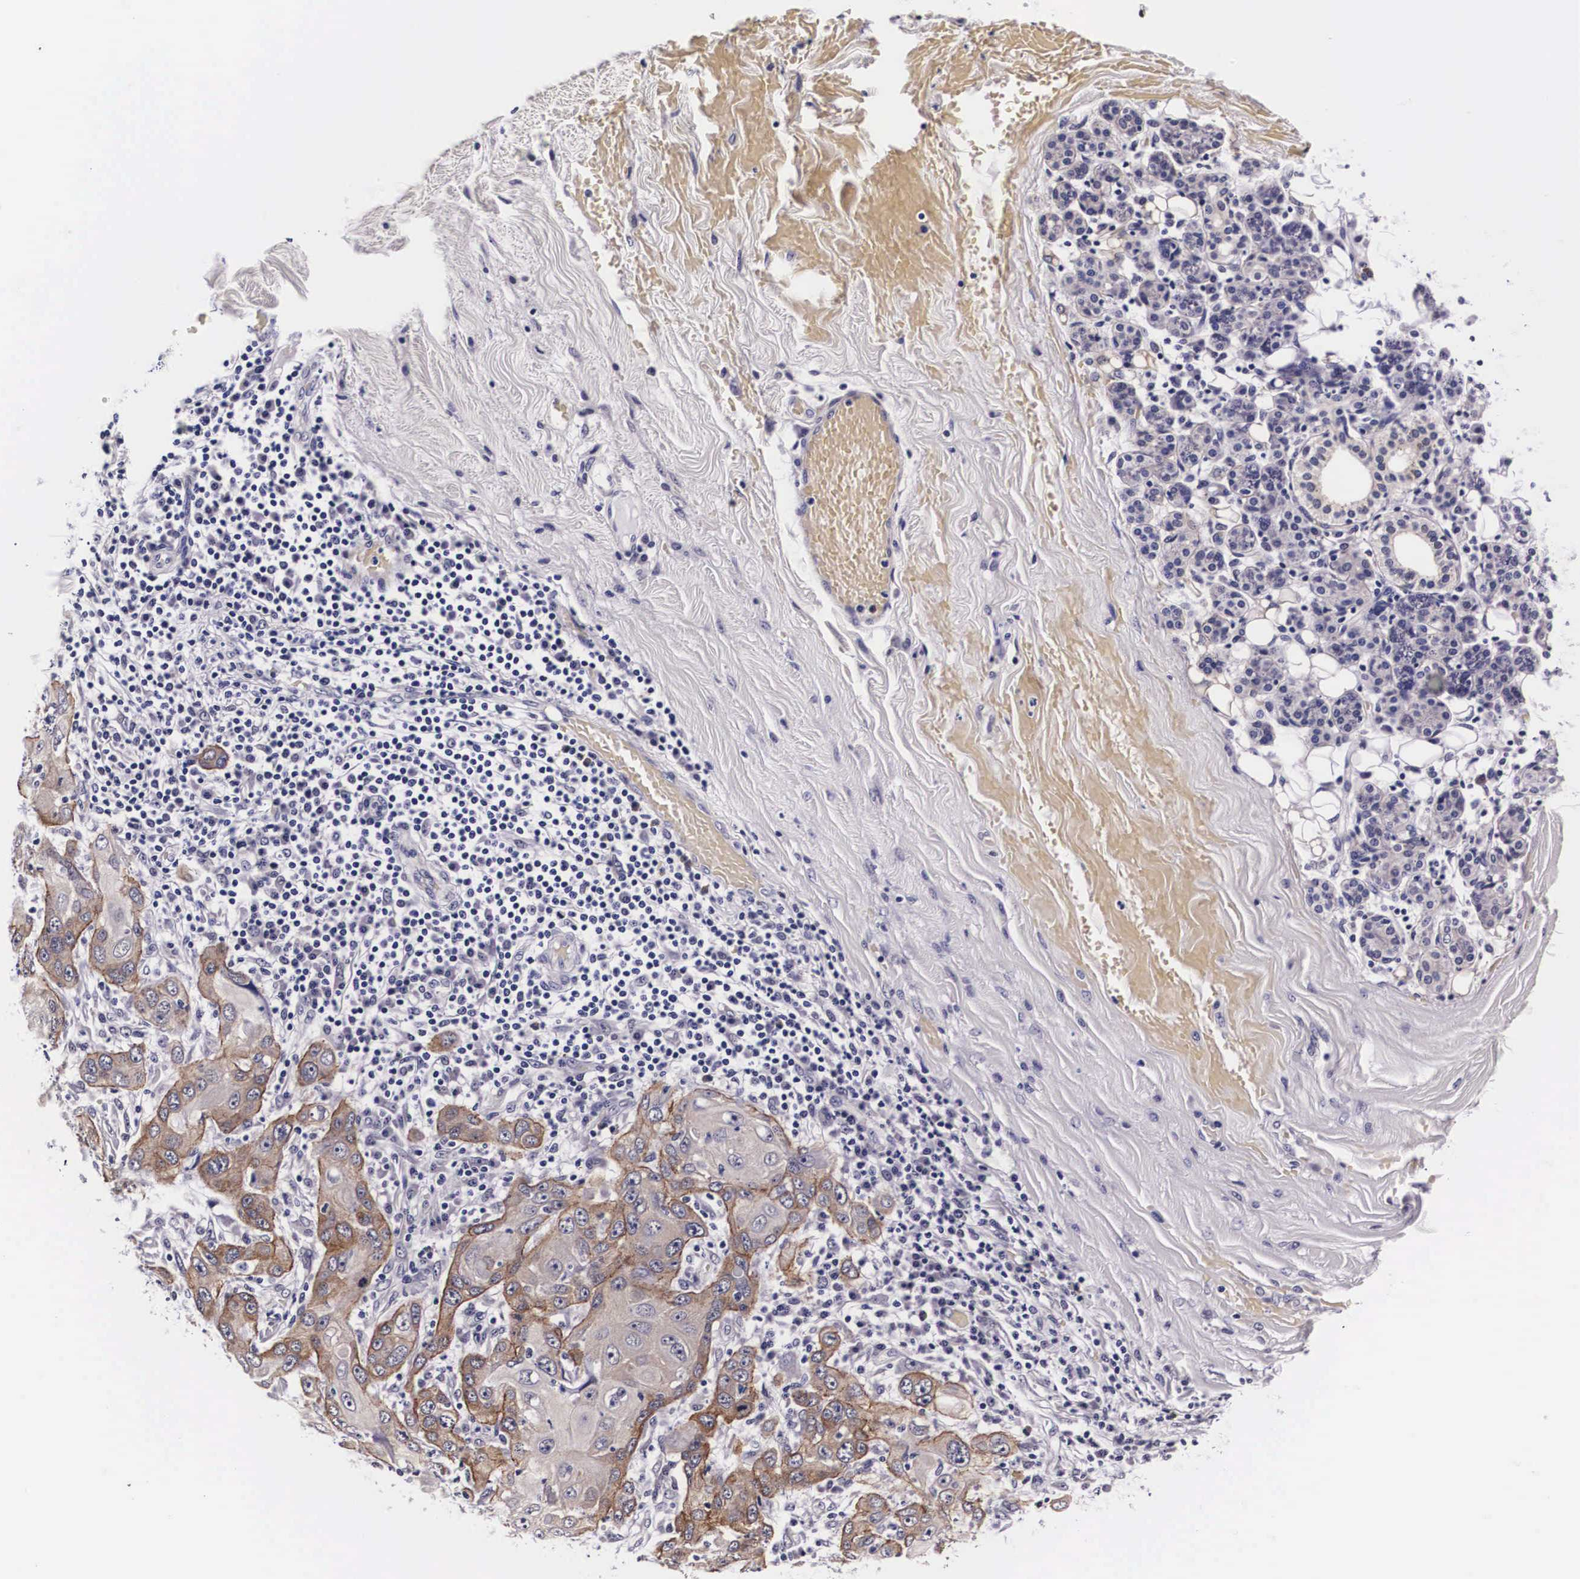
{"staining": {"intensity": "moderate", "quantity": "25%-75%", "location": "cytoplasmic/membranous"}, "tissue": "skin cancer", "cell_type": "Tumor cells", "image_type": "cancer", "snomed": [{"axis": "morphology", "description": "Squamous cell carcinoma, NOS"}, {"axis": "topography", "description": "Skin"}], "caption": "A photomicrograph showing moderate cytoplasmic/membranous expression in approximately 25%-75% of tumor cells in squamous cell carcinoma (skin), as visualized by brown immunohistochemical staining.", "gene": "PHETA2", "patient": {"sex": "male", "age": 84}}